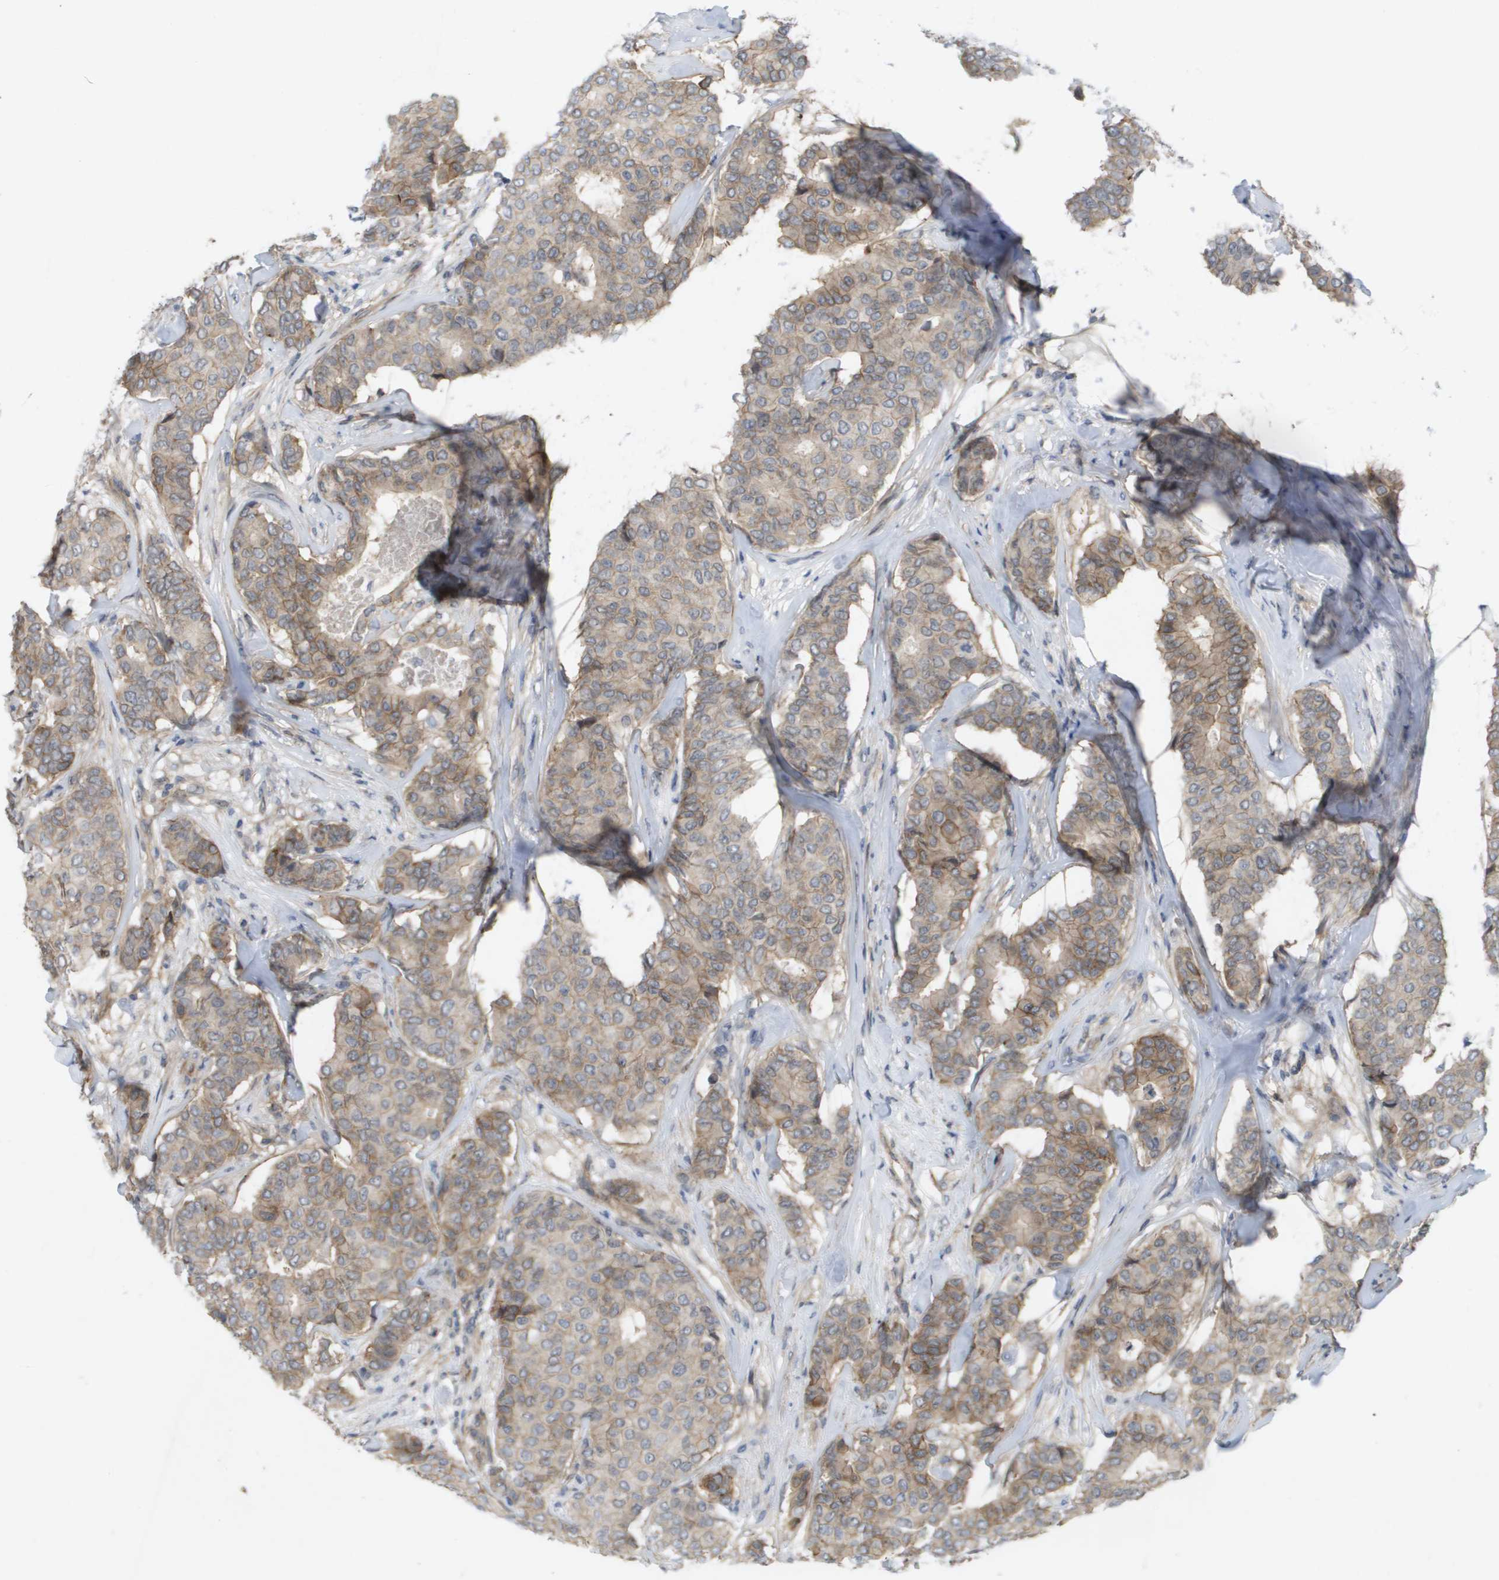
{"staining": {"intensity": "weak", "quantity": ">75%", "location": "cytoplasmic/membranous"}, "tissue": "breast cancer", "cell_type": "Tumor cells", "image_type": "cancer", "snomed": [{"axis": "morphology", "description": "Duct carcinoma"}, {"axis": "topography", "description": "Breast"}], "caption": "Protein staining reveals weak cytoplasmic/membranous staining in about >75% of tumor cells in infiltrating ductal carcinoma (breast).", "gene": "MTARC2", "patient": {"sex": "female", "age": 75}}